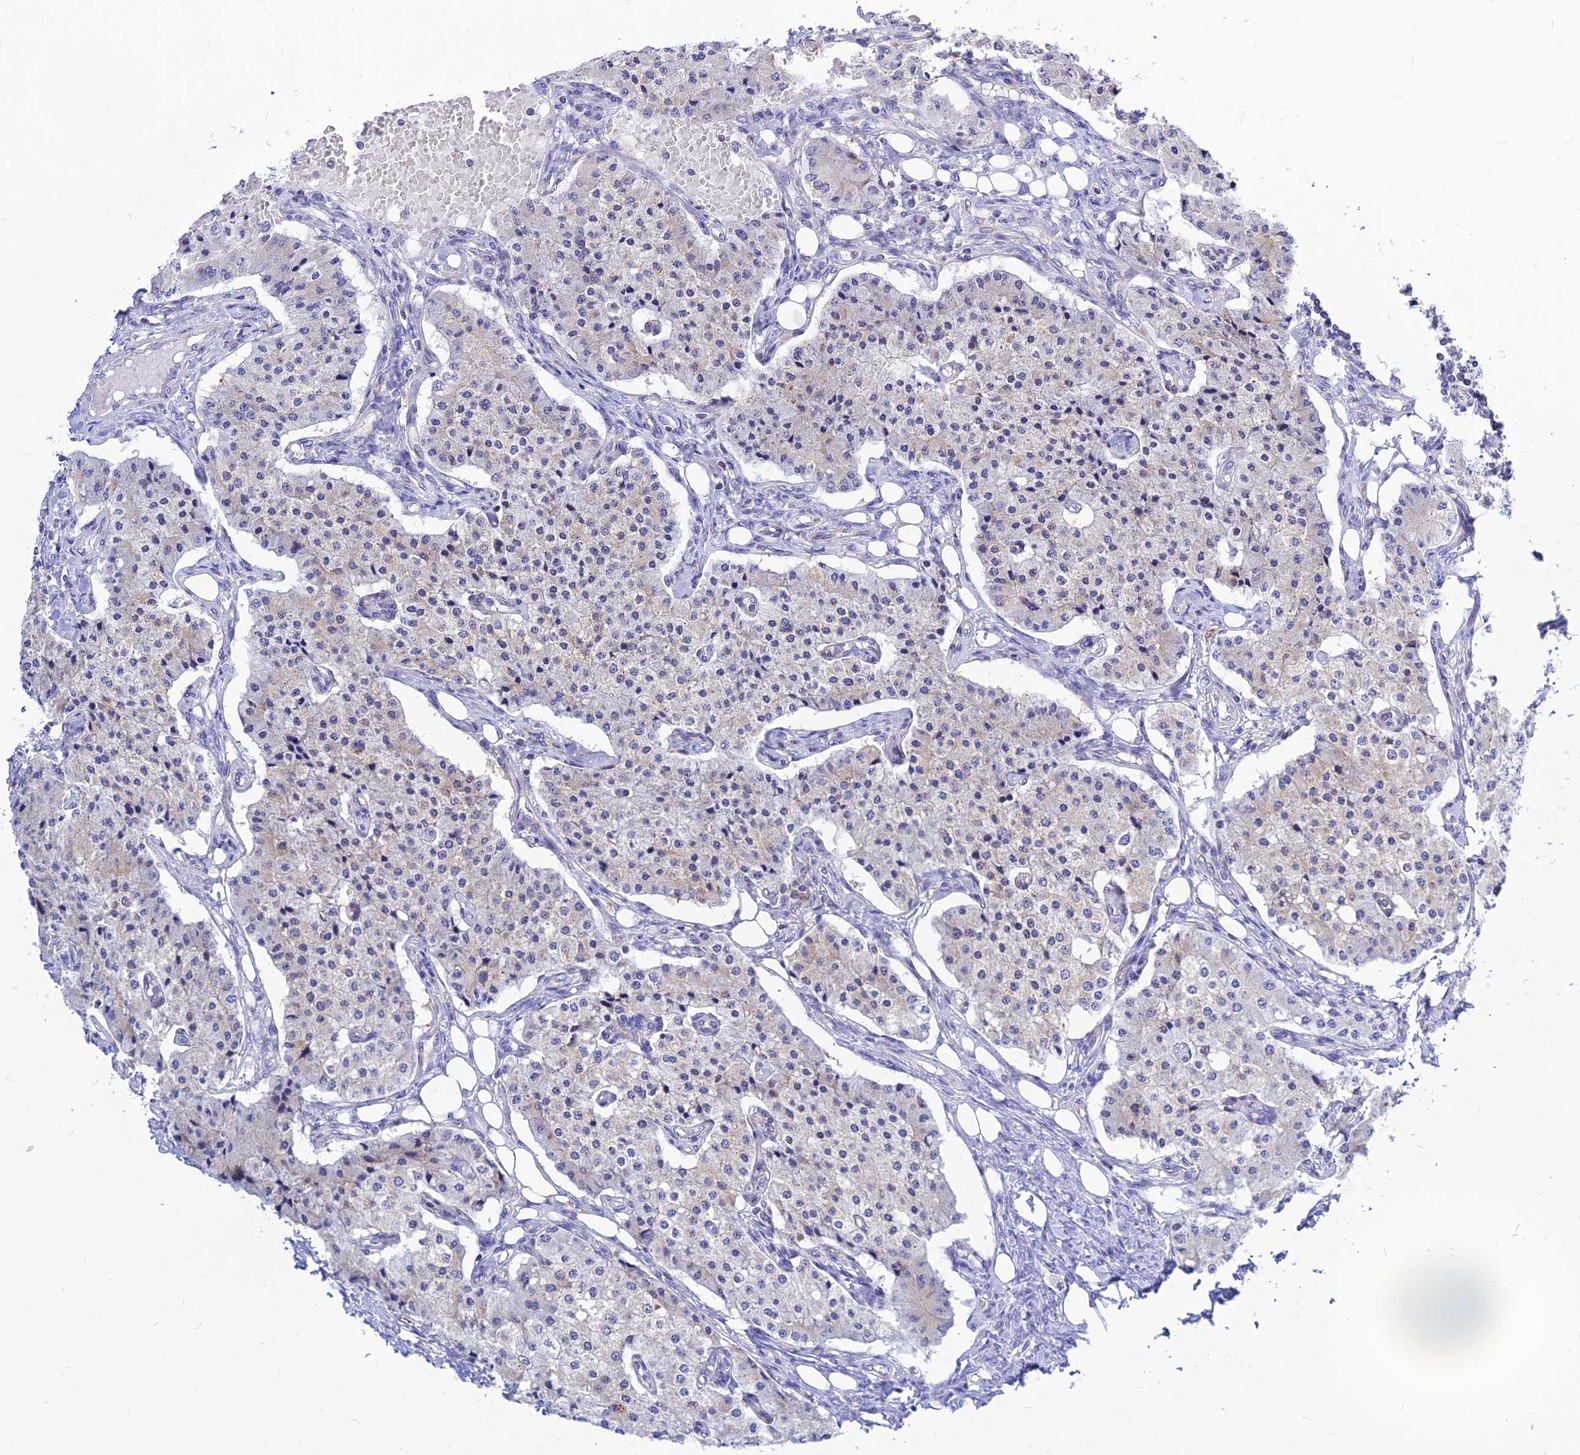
{"staining": {"intensity": "negative", "quantity": "none", "location": "none"}, "tissue": "carcinoid", "cell_type": "Tumor cells", "image_type": "cancer", "snomed": [{"axis": "morphology", "description": "Carcinoid, malignant, NOS"}, {"axis": "topography", "description": "Colon"}], "caption": "Immunohistochemistry (IHC) histopathology image of human carcinoid (malignant) stained for a protein (brown), which demonstrates no staining in tumor cells.", "gene": "CNOT6", "patient": {"sex": "female", "age": 52}}